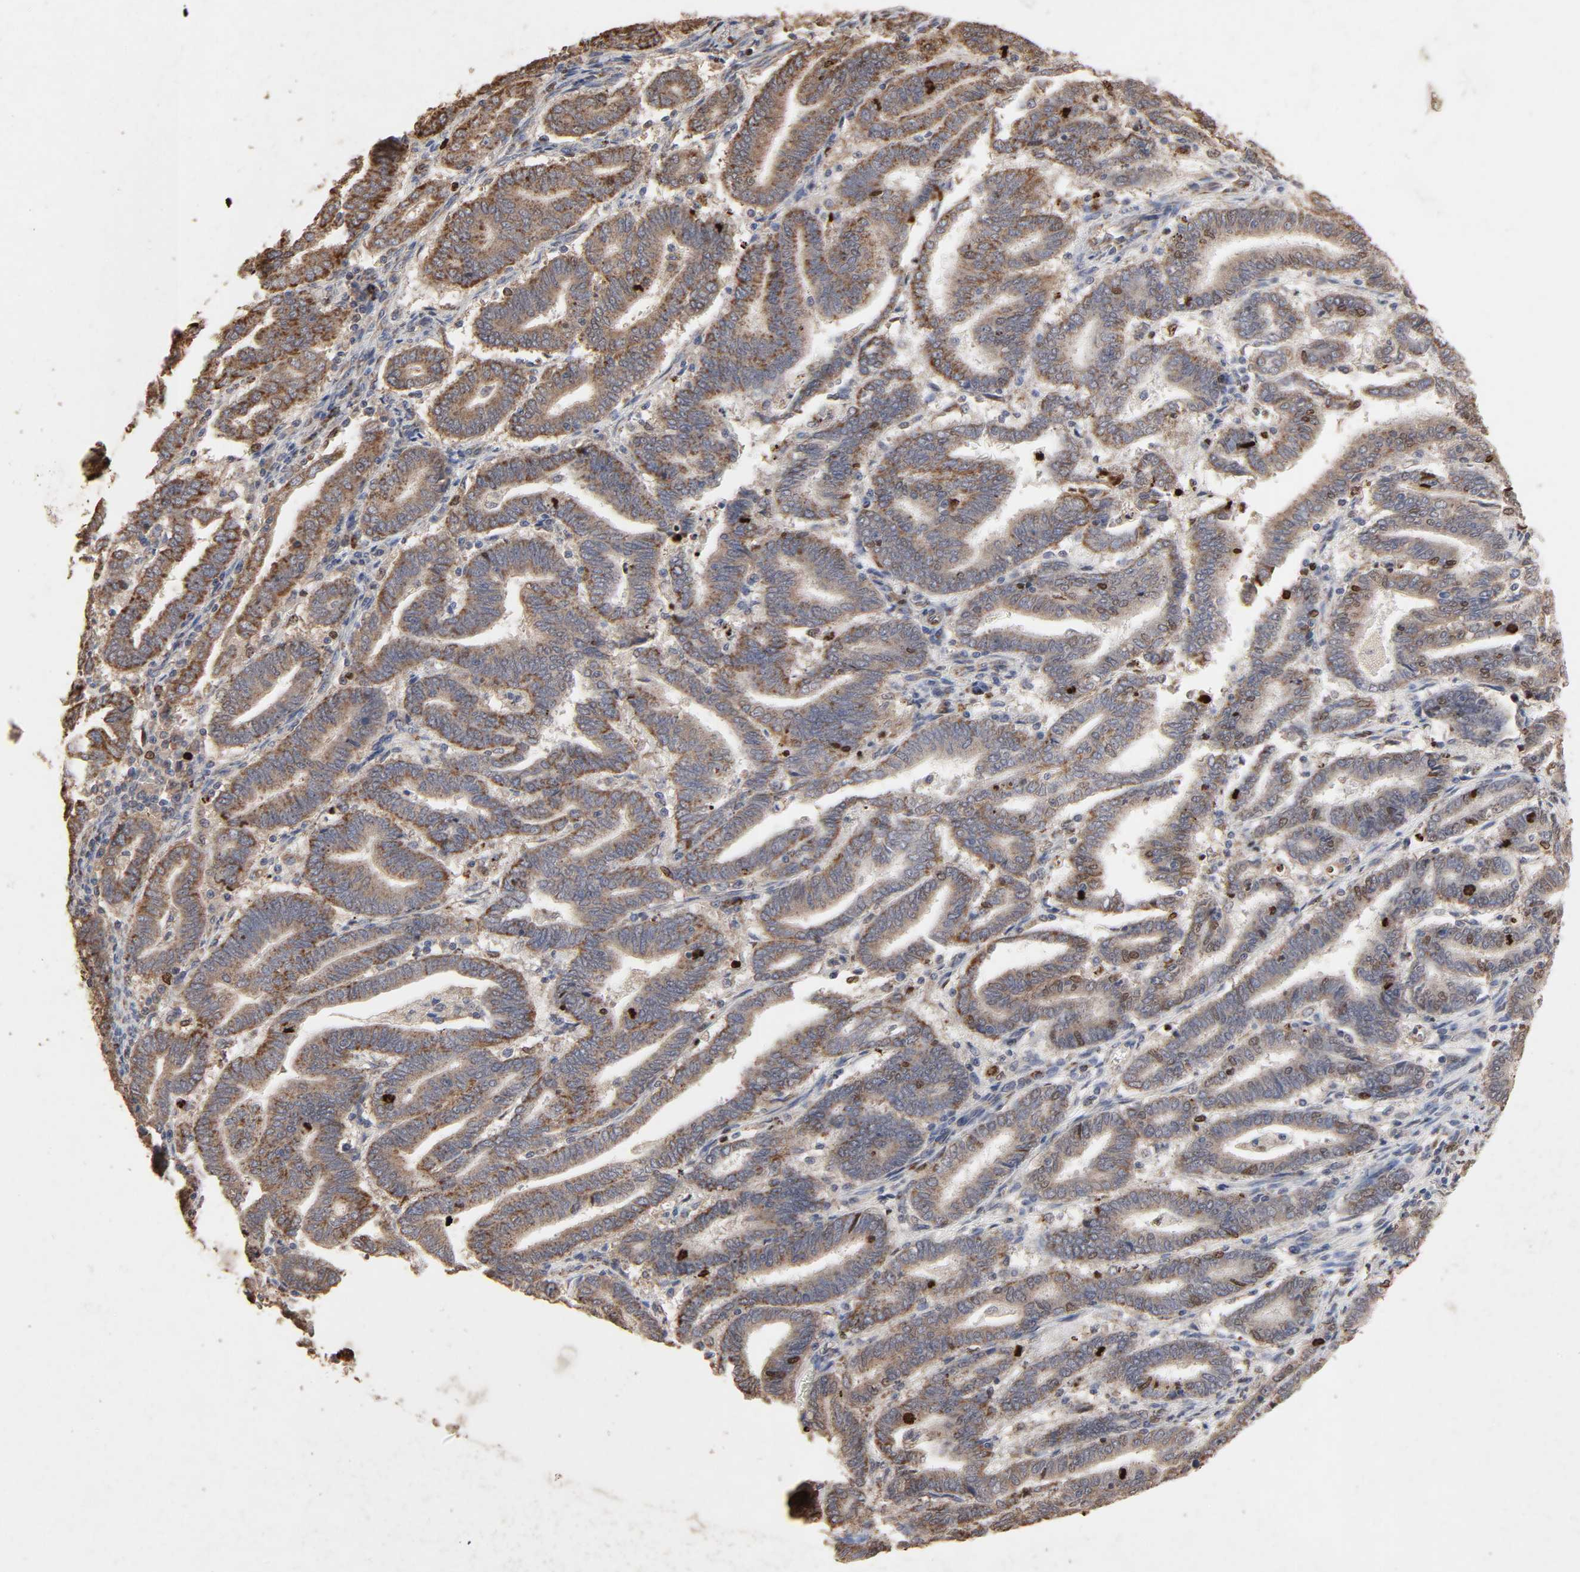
{"staining": {"intensity": "moderate", "quantity": "25%-75%", "location": "cytoplasmic/membranous"}, "tissue": "endometrial cancer", "cell_type": "Tumor cells", "image_type": "cancer", "snomed": [{"axis": "morphology", "description": "Adenocarcinoma, NOS"}, {"axis": "topography", "description": "Uterus"}], "caption": "A photomicrograph of human endometrial adenocarcinoma stained for a protein reveals moderate cytoplasmic/membranous brown staining in tumor cells.", "gene": "CYCS", "patient": {"sex": "female", "age": 83}}